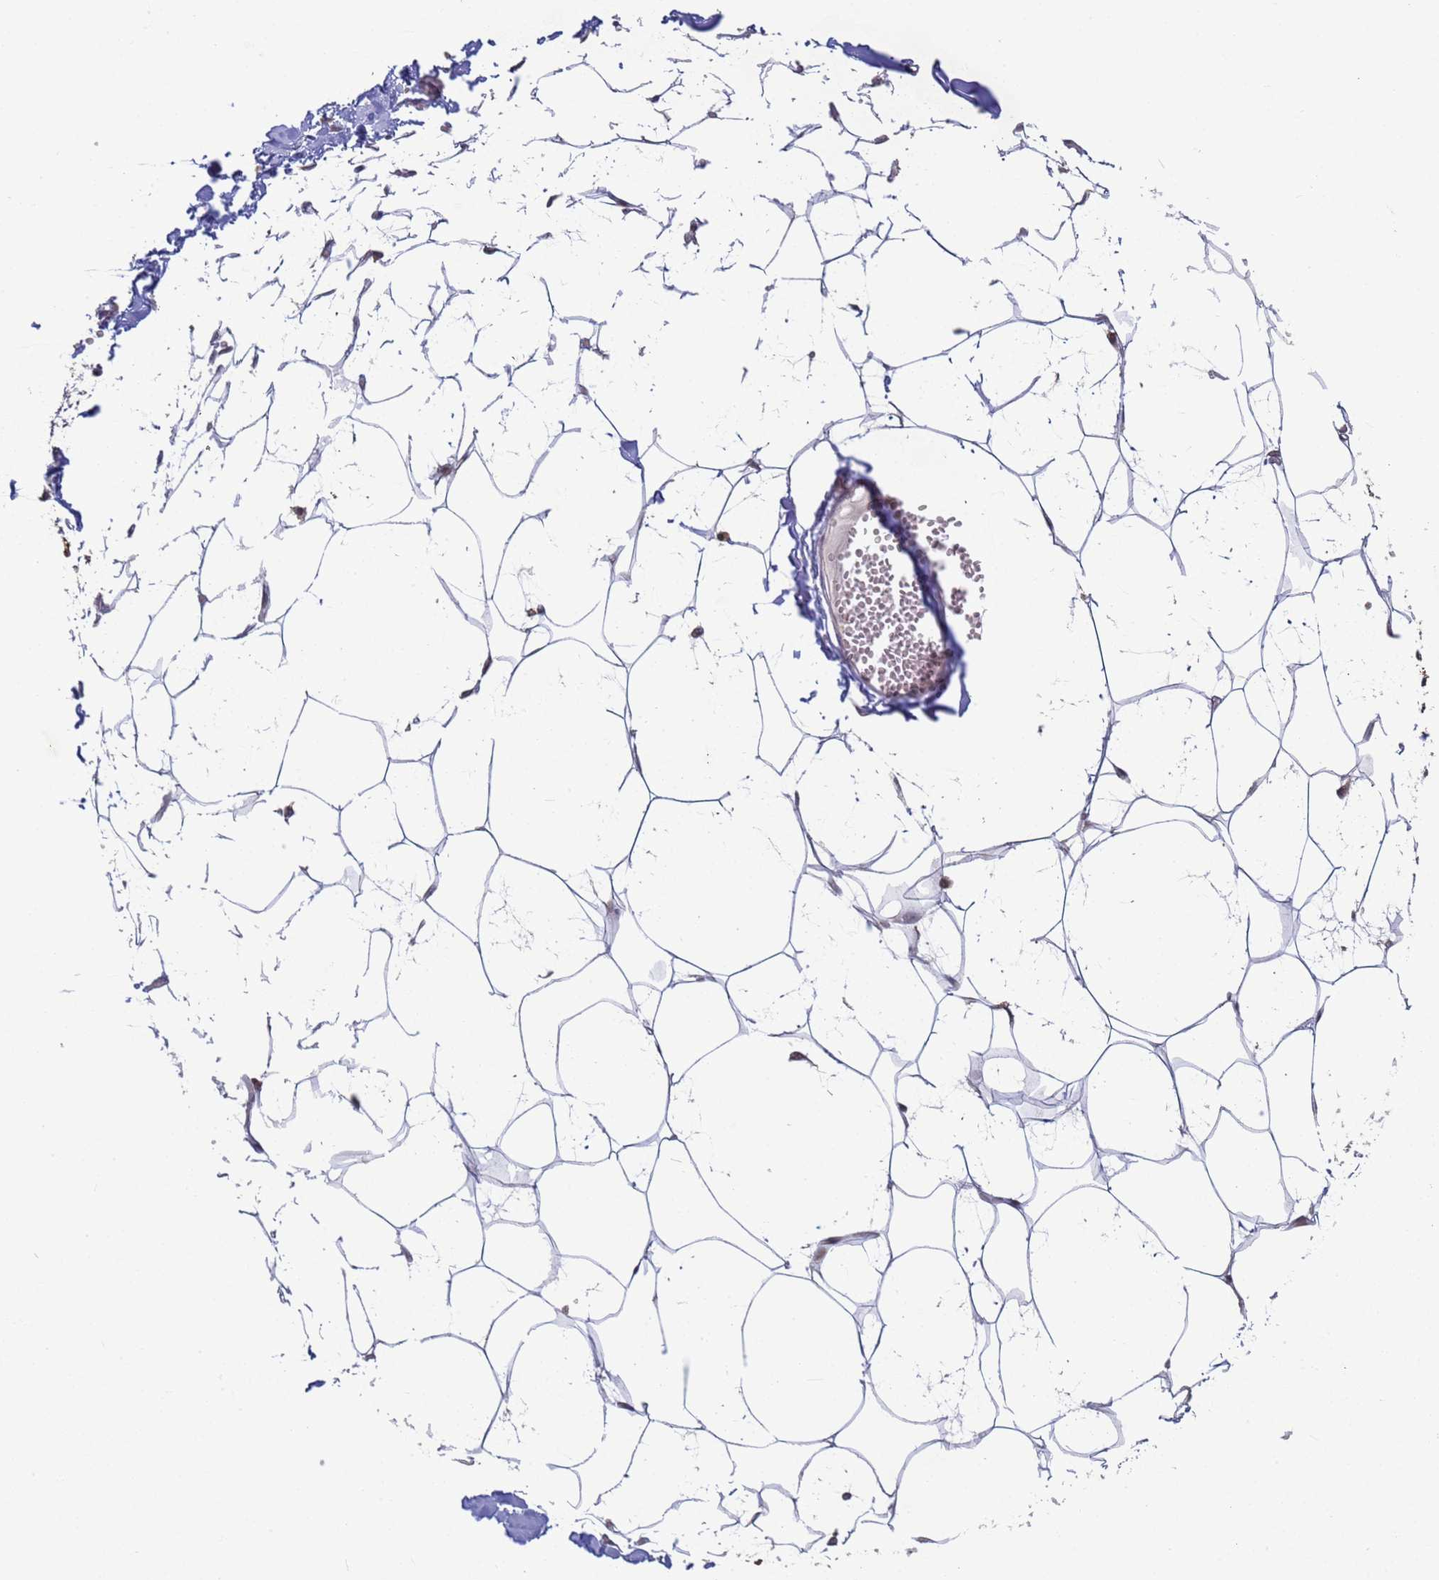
{"staining": {"intensity": "negative", "quantity": "none", "location": "none"}, "tissue": "breast", "cell_type": "Adipocytes", "image_type": "normal", "snomed": [{"axis": "morphology", "description": "Normal tissue, NOS"}, {"axis": "topography", "description": "Breast"}], "caption": "Immunohistochemistry (IHC) photomicrograph of benign breast stained for a protein (brown), which displays no positivity in adipocytes.", "gene": "VWA3A", "patient": {"sex": "female", "age": 27}}